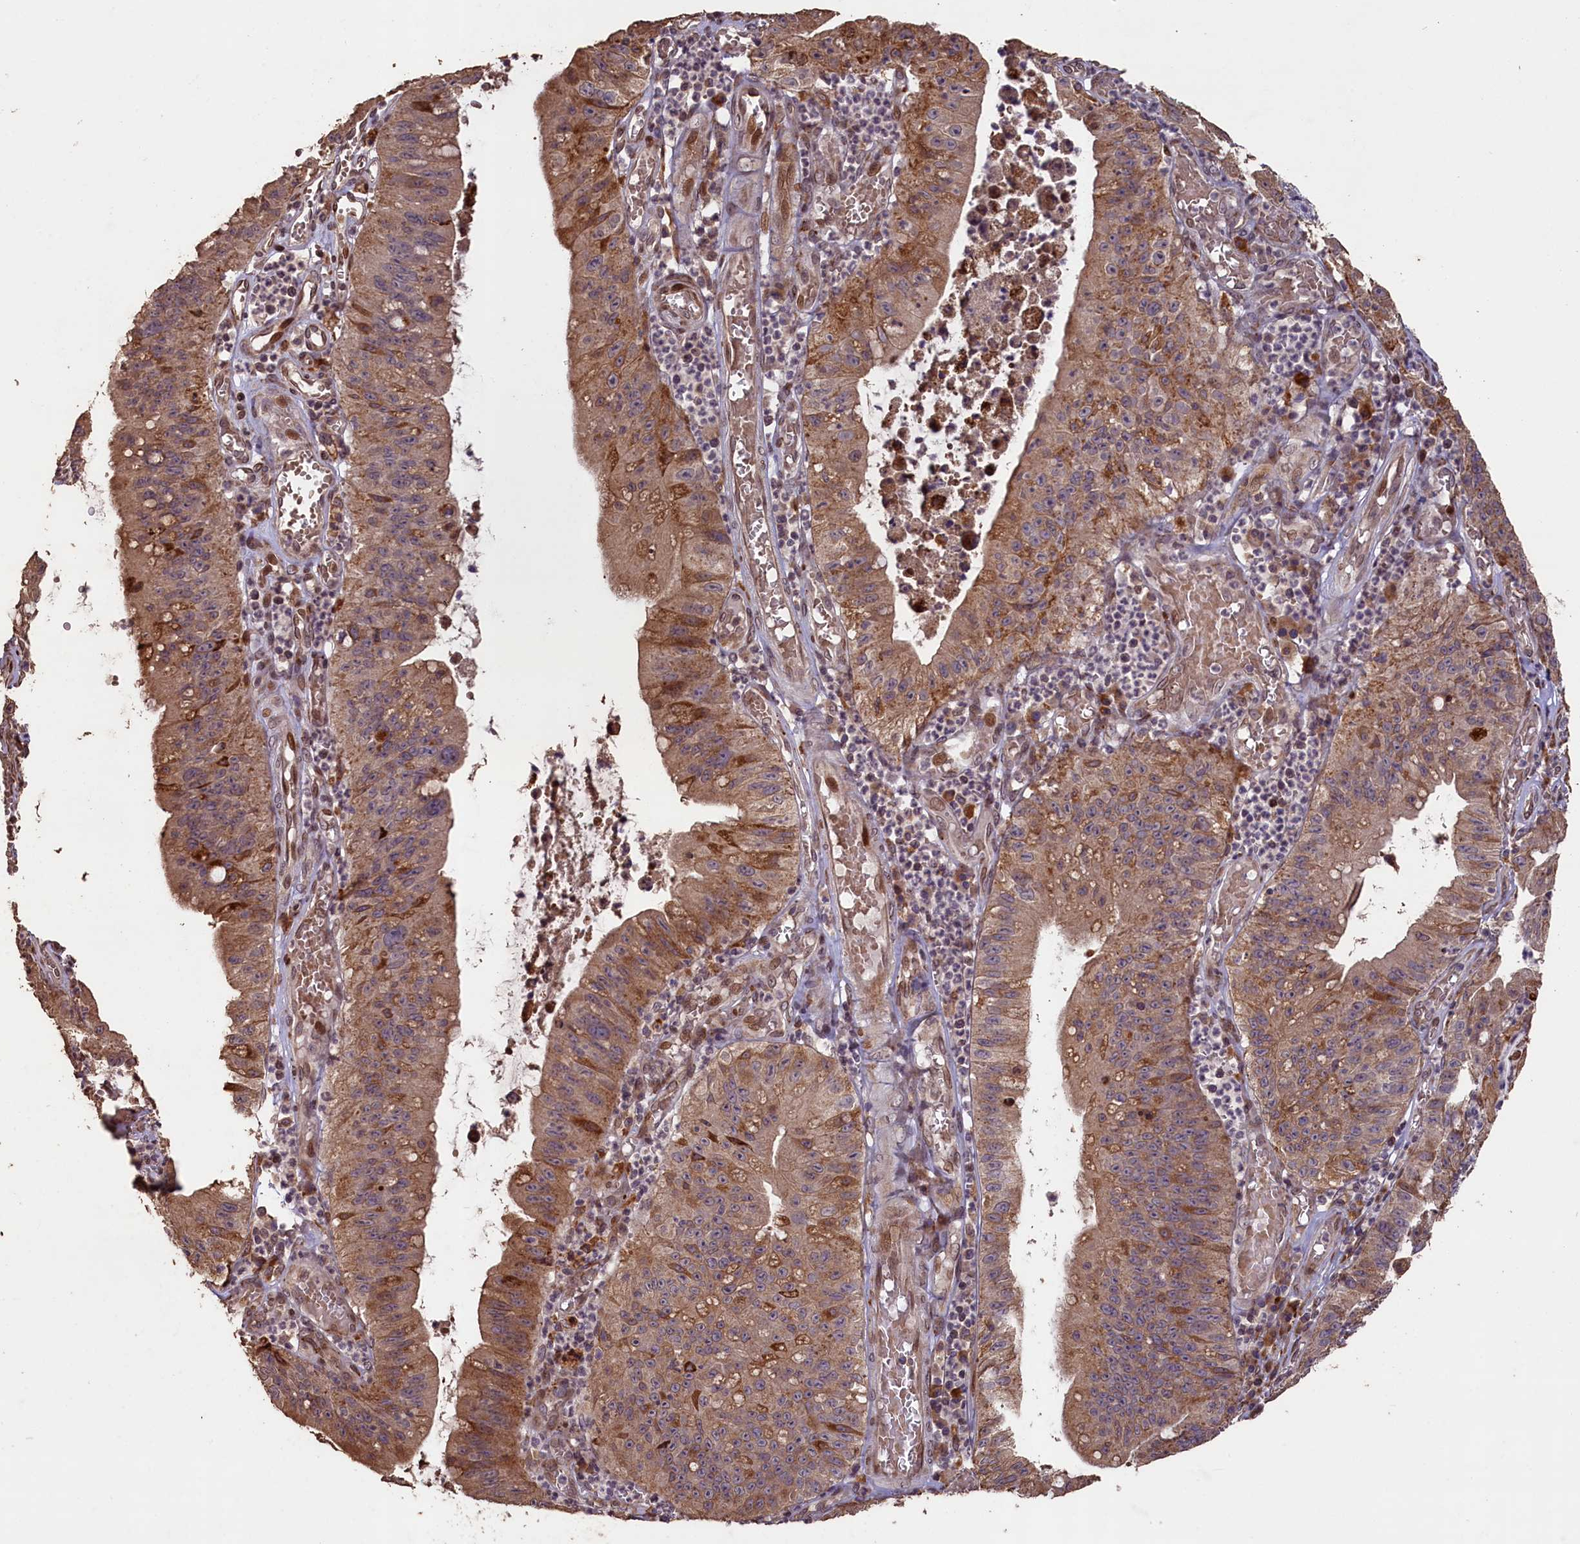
{"staining": {"intensity": "moderate", "quantity": ">75%", "location": "cytoplasmic/membranous"}, "tissue": "stomach cancer", "cell_type": "Tumor cells", "image_type": "cancer", "snomed": [{"axis": "morphology", "description": "Adenocarcinoma, NOS"}, {"axis": "topography", "description": "Stomach"}], "caption": "Immunohistochemical staining of stomach adenocarcinoma exhibits moderate cytoplasmic/membranous protein positivity in approximately >75% of tumor cells. The protein of interest is stained brown, and the nuclei are stained in blue (DAB IHC with brightfield microscopy, high magnification).", "gene": "SLC38A7", "patient": {"sex": "male", "age": 59}}